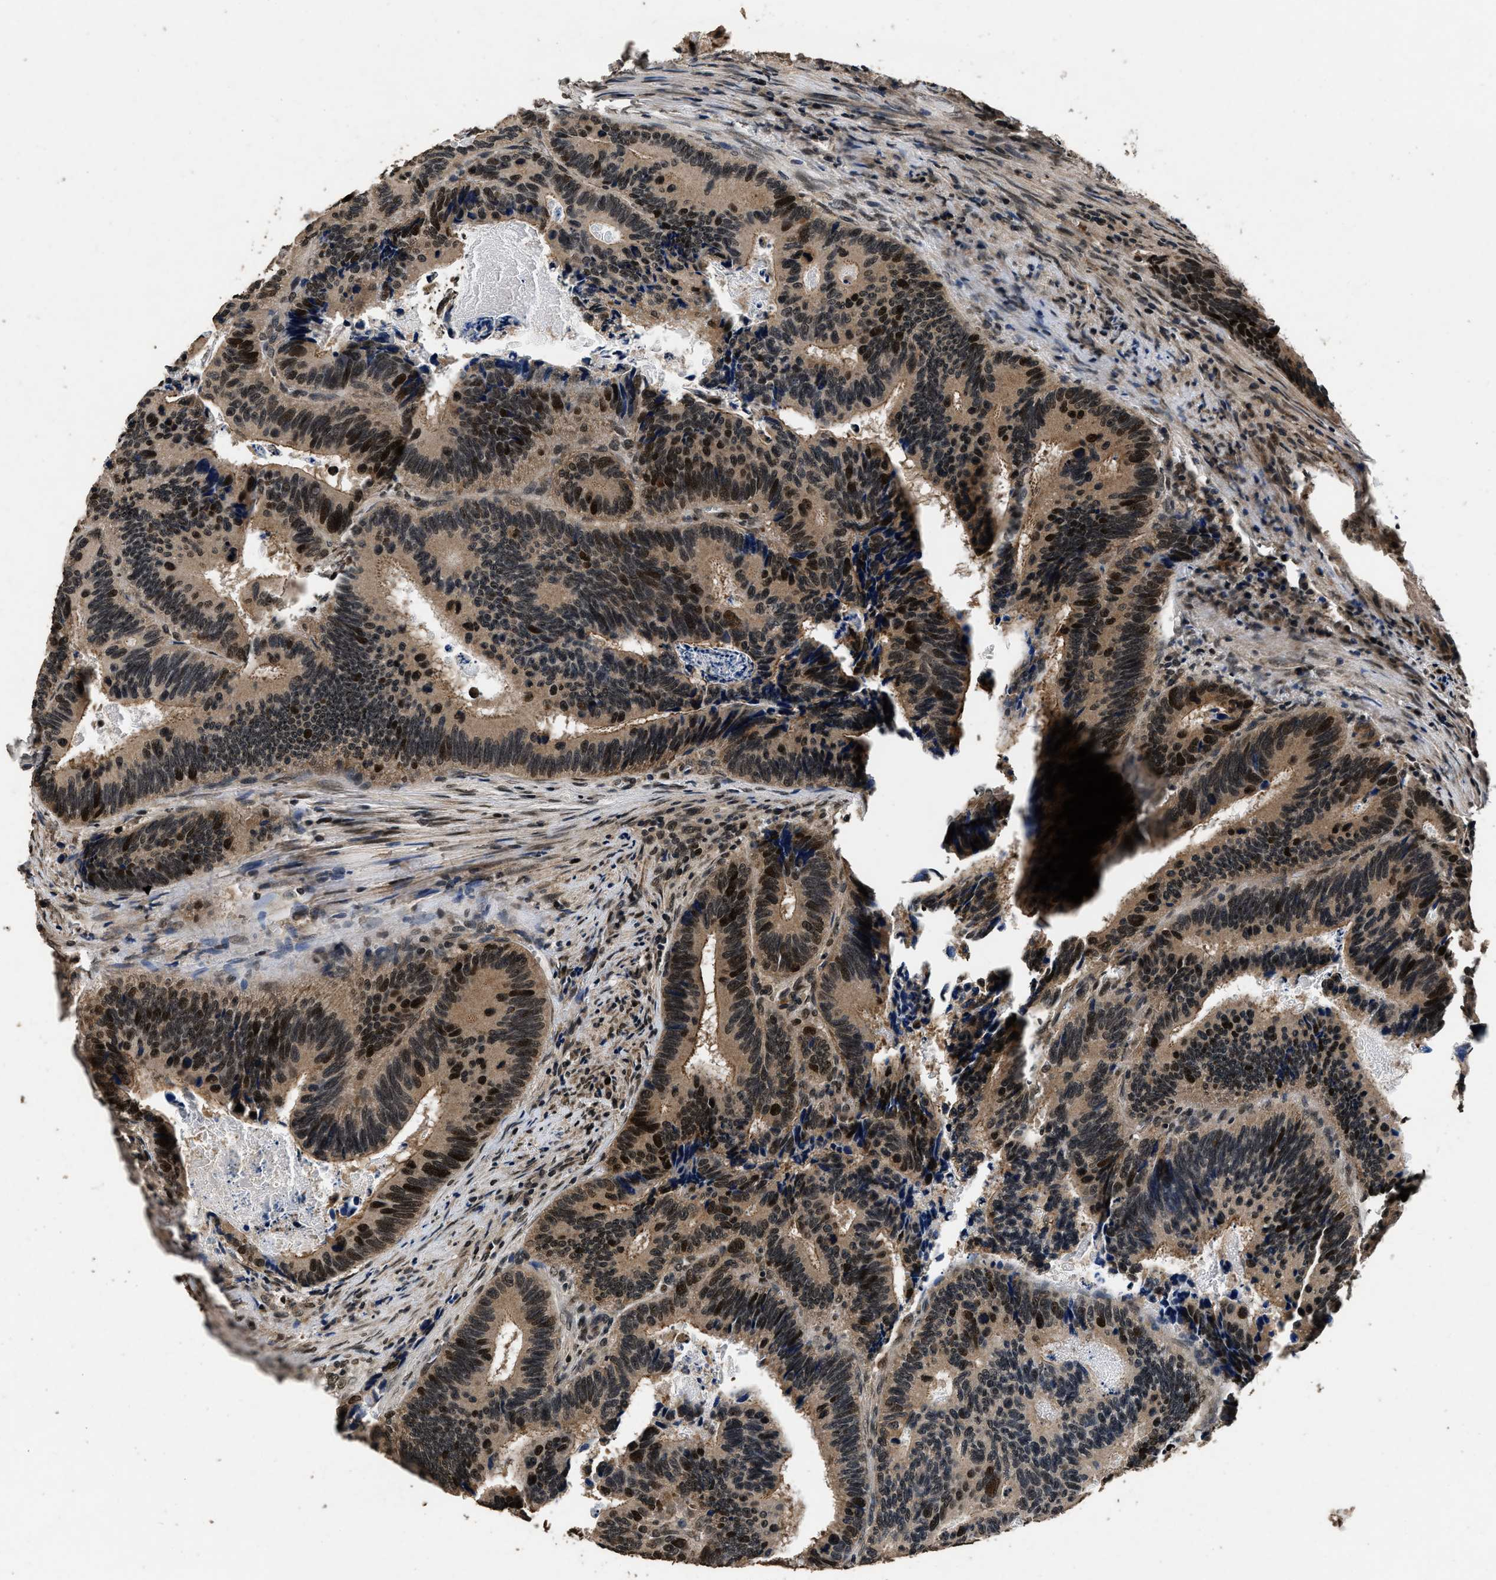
{"staining": {"intensity": "strong", "quantity": "25%-75%", "location": "nuclear"}, "tissue": "colorectal cancer", "cell_type": "Tumor cells", "image_type": "cancer", "snomed": [{"axis": "morphology", "description": "Inflammation, NOS"}, {"axis": "morphology", "description": "Adenocarcinoma, NOS"}, {"axis": "topography", "description": "Colon"}], "caption": "IHC of adenocarcinoma (colorectal) demonstrates high levels of strong nuclear positivity in about 25%-75% of tumor cells. (DAB IHC with brightfield microscopy, high magnification).", "gene": "CSTF1", "patient": {"sex": "male", "age": 72}}